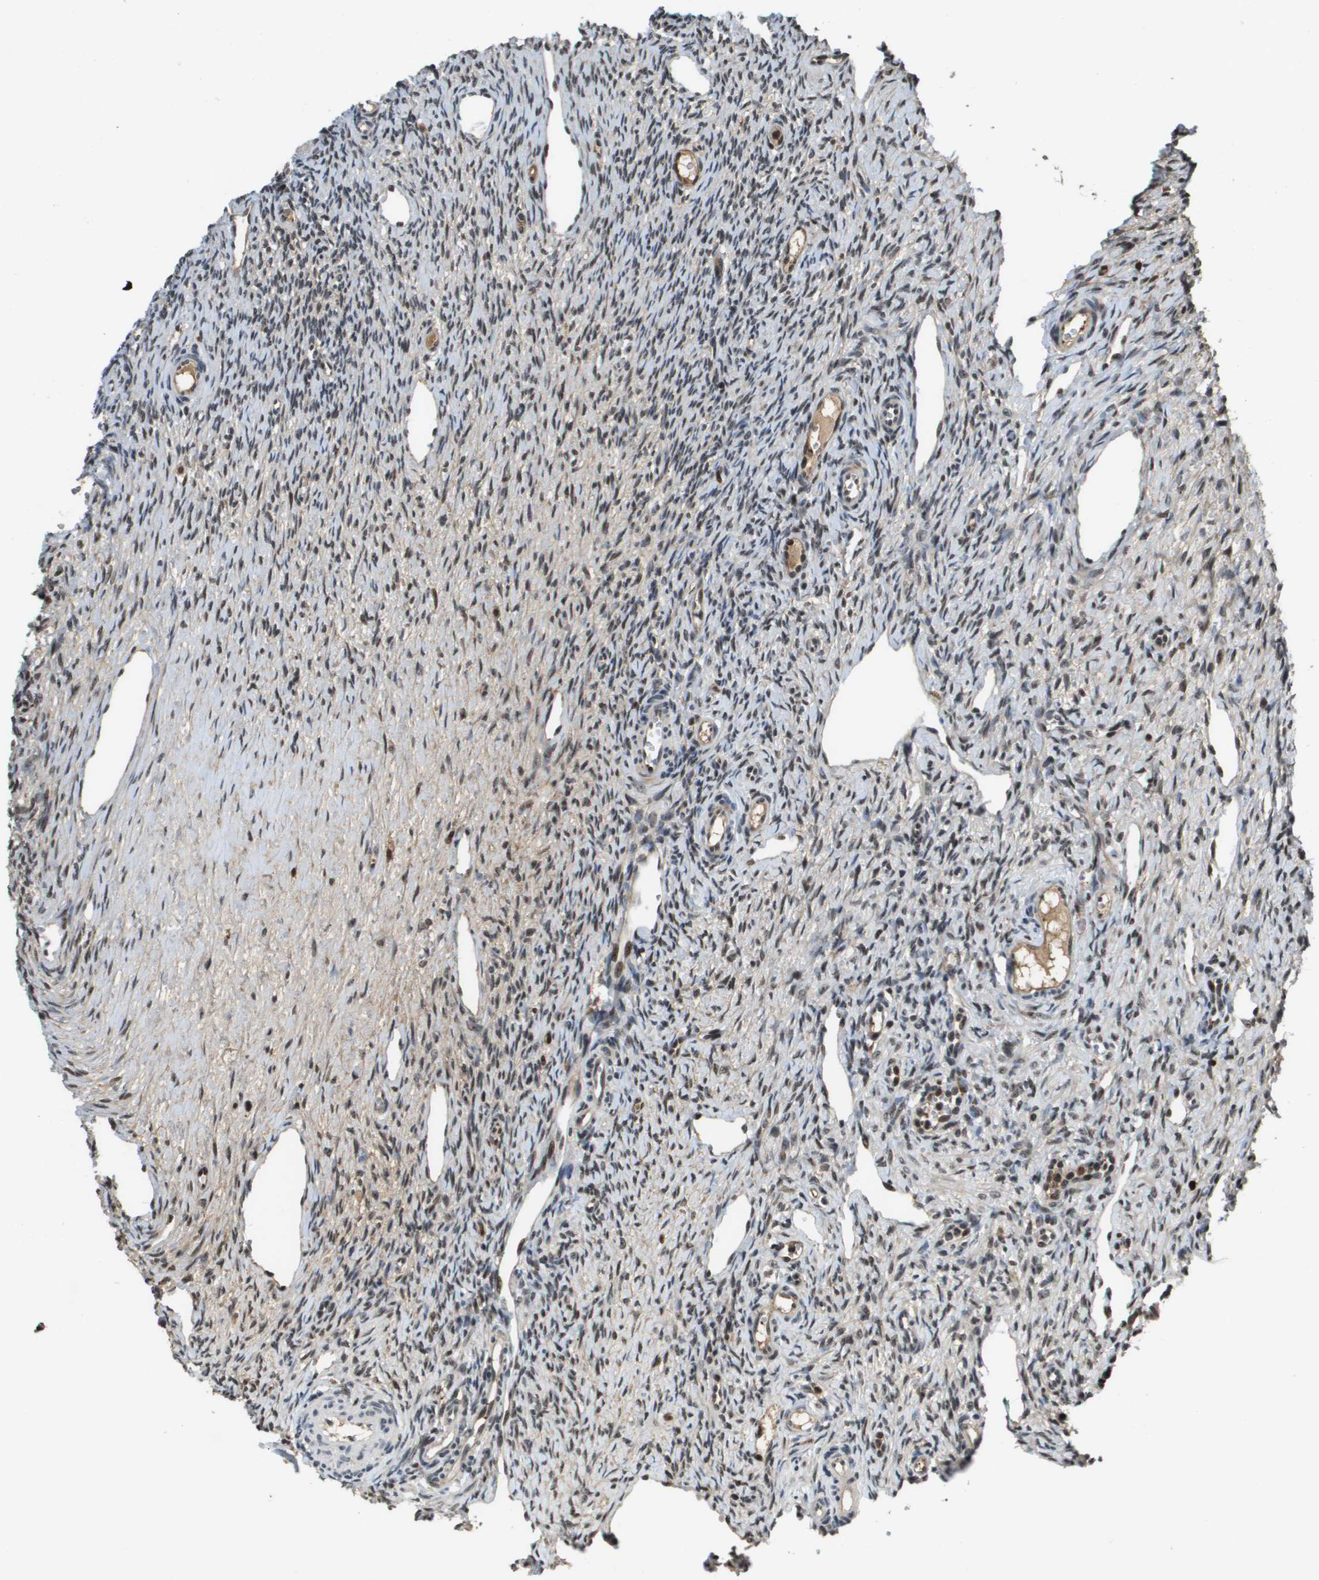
{"staining": {"intensity": "strong", "quantity": ">75%", "location": "nuclear"}, "tissue": "ovary", "cell_type": "Follicle cells", "image_type": "normal", "snomed": [{"axis": "morphology", "description": "Normal tissue, NOS"}, {"axis": "topography", "description": "Ovary"}], "caption": "The micrograph displays a brown stain indicating the presence of a protein in the nuclear of follicle cells in ovary.", "gene": "EP400", "patient": {"sex": "female", "age": 33}}